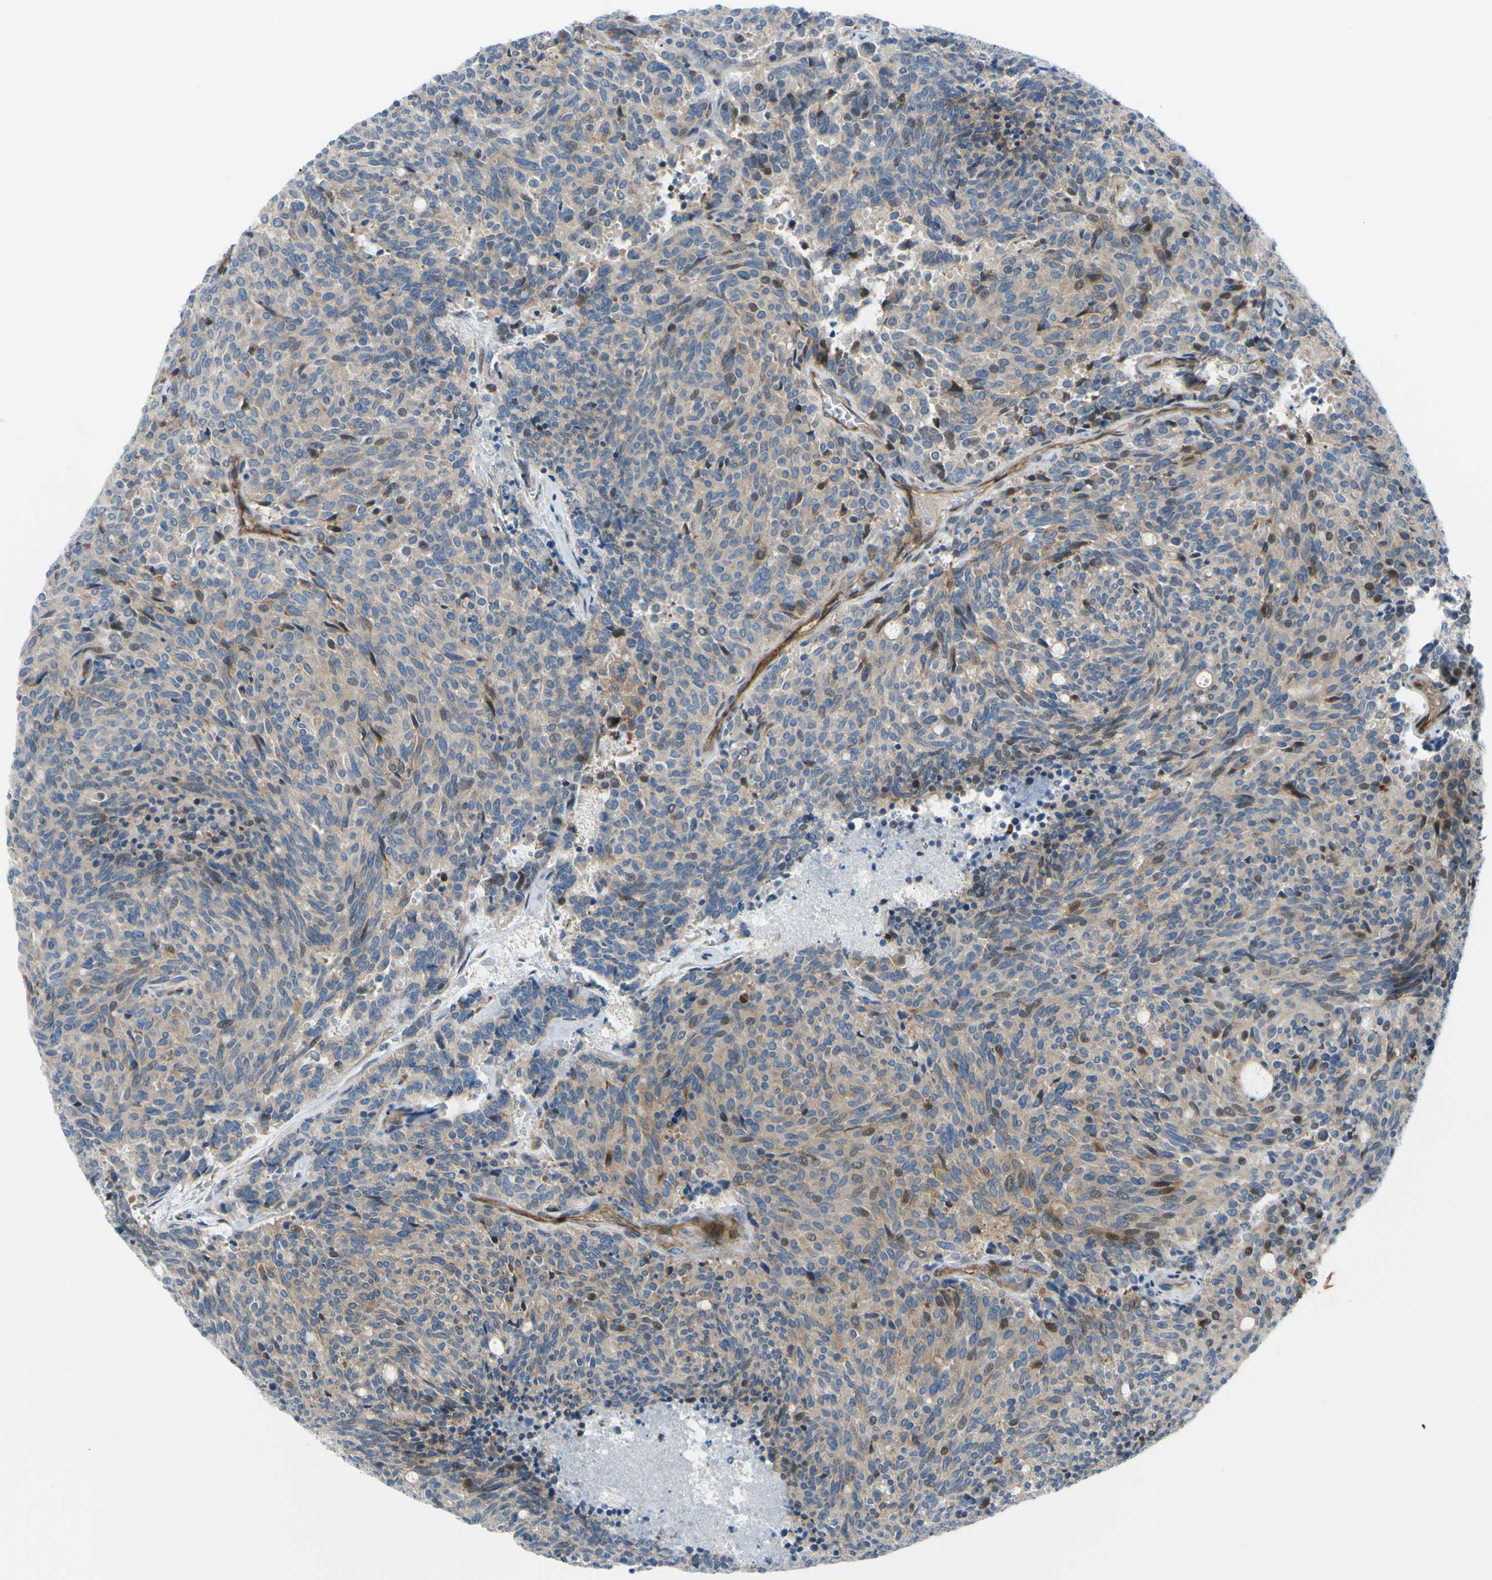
{"staining": {"intensity": "weak", "quantity": ">75%", "location": "cytoplasmic/membranous,nuclear"}, "tissue": "carcinoid", "cell_type": "Tumor cells", "image_type": "cancer", "snomed": [{"axis": "morphology", "description": "Carcinoid, malignant, NOS"}, {"axis": "topography", "description": "Pancreas"}], "caption": "Human malignant carcinoid stained with a protein marker reveals weak staining in tumor cells.", "gene": "PAK2", "patient": {"sex": "female", "age": 54}}